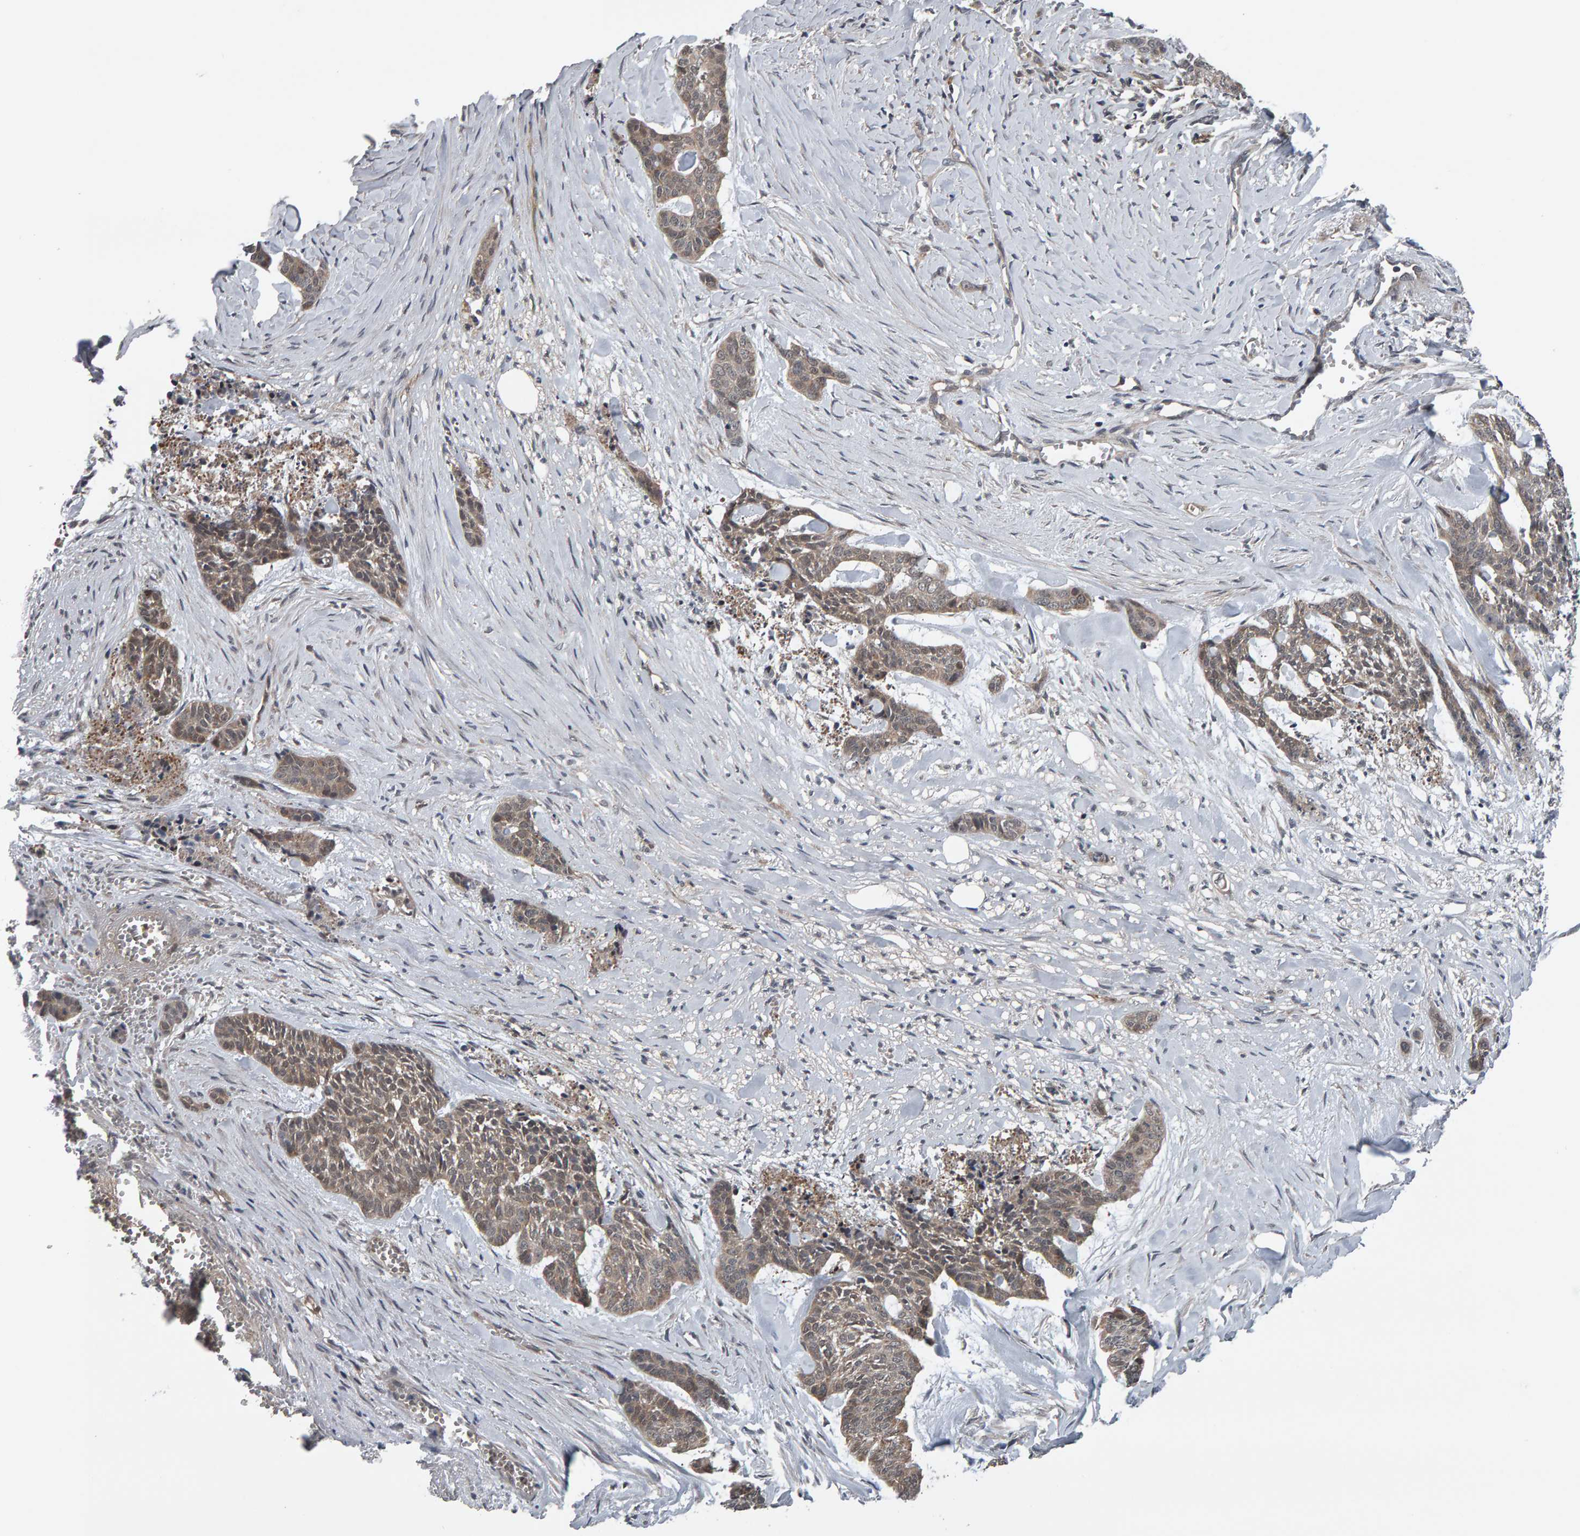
{"staining": {"intensity": "weak", "quantity": "25%-75%", "location": "cytoplasmic/membranous"}, "tissue": "skin cancer", "cell_type": "Tumor cells", "image_type": "cancer", "snomed": [{"axis": "morphology", "description": "Basal cell carcinoma"}, {"axis": "topography", "description": "Skin"}], "caption": "Protein expression analysis of human basal cell carcinoma (skin) reveals weak cytoplasmic/membranous expression in about 25%-75% of tumor cells.", "gene": "COASY", "patient": {"sex": "female", "age": 64}}